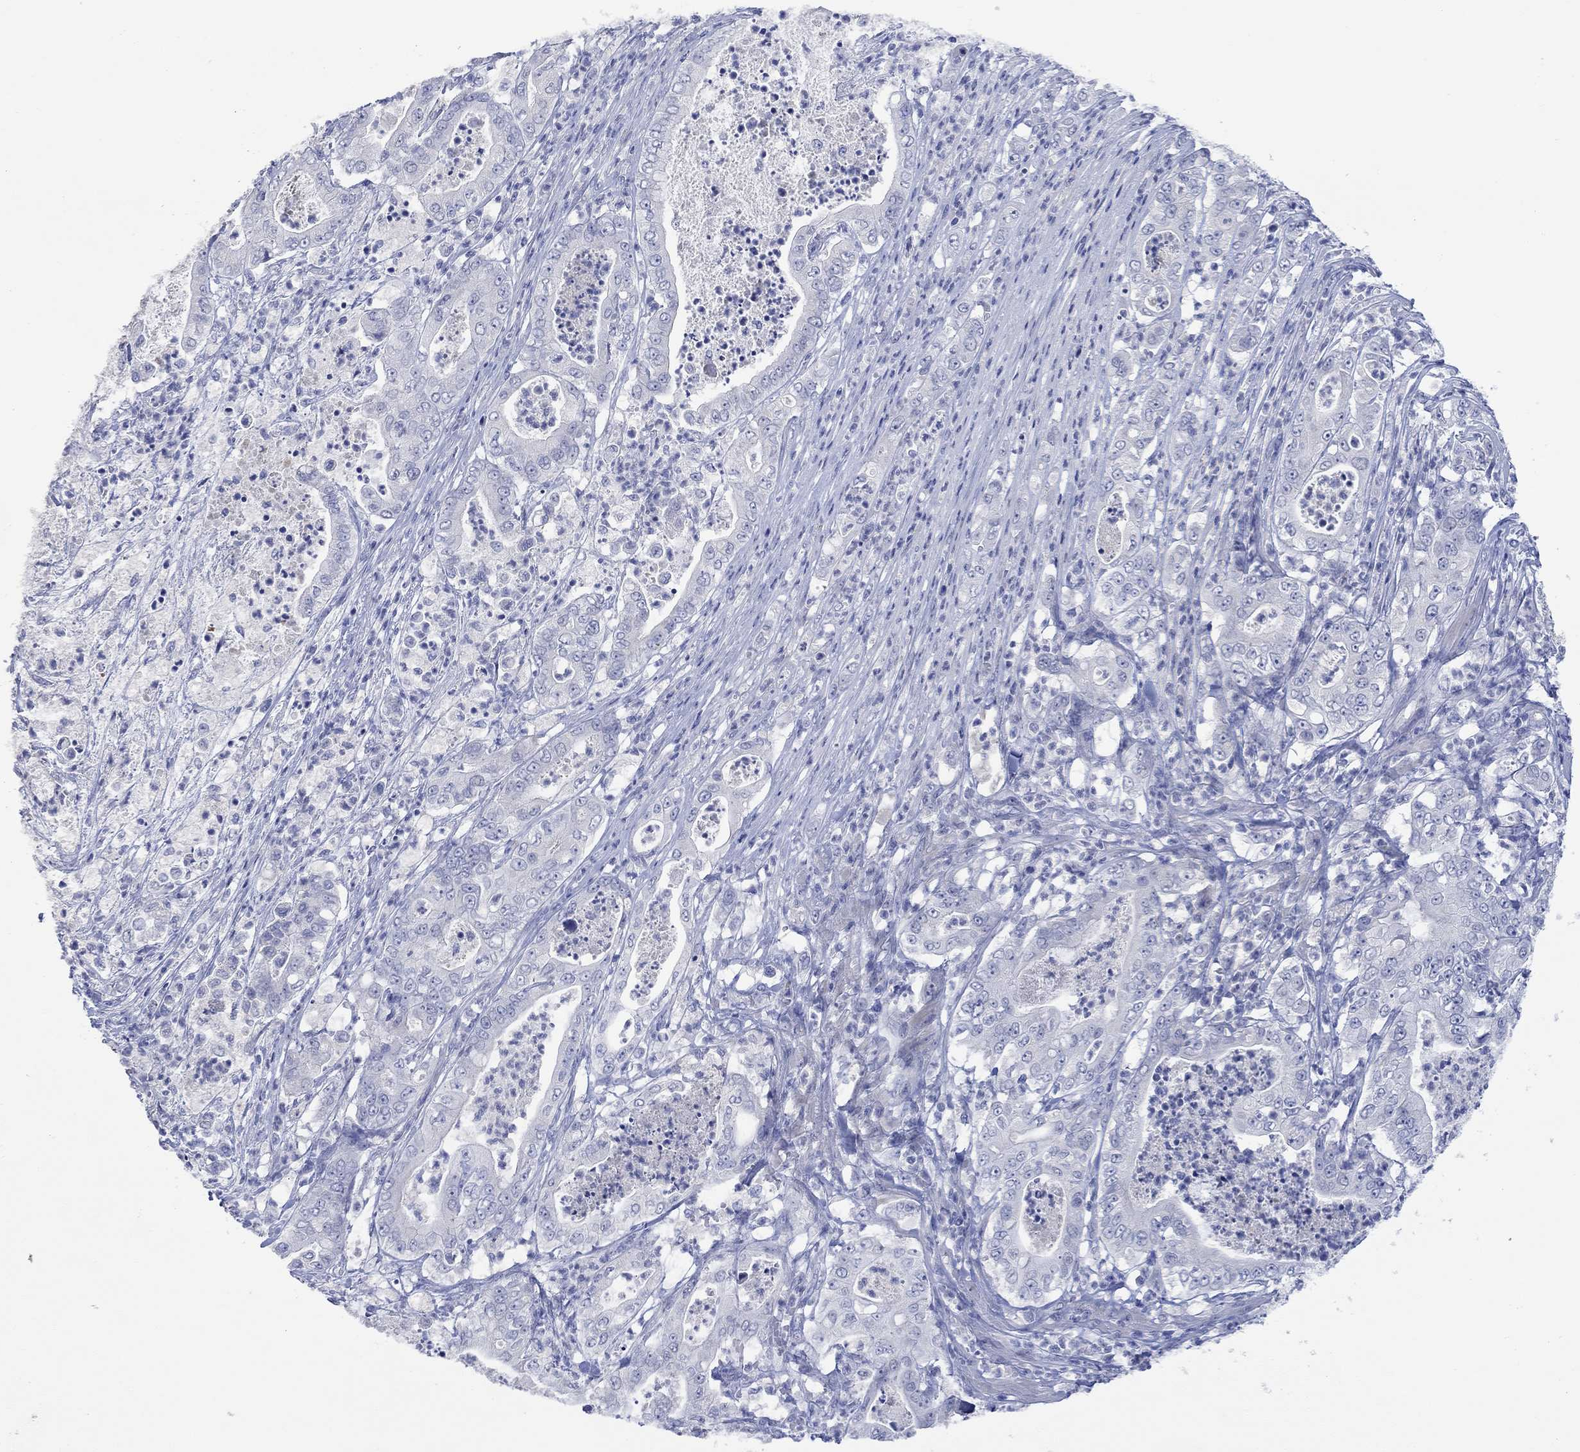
{"staining": {"intensity": "negative", "quantity": "none", "location": "none"}, "tissue": "pancreatic cancer", "cell_type": "Tumor cells", "image_type": "cancer", "snomed": [{"axis": "morphology", "description": "Adenocarcinoma, NOS"}, {"axis": "topography", "description": "Pancreas"}], "caption": "An immunohistochemistry (IHC) photomicrograph of pancreatic cancer is shown. There is no staining in tumor cells of pancreatic cancer.", "gene": "DLK1", "patient": {"sex": "male", "age": 71}}